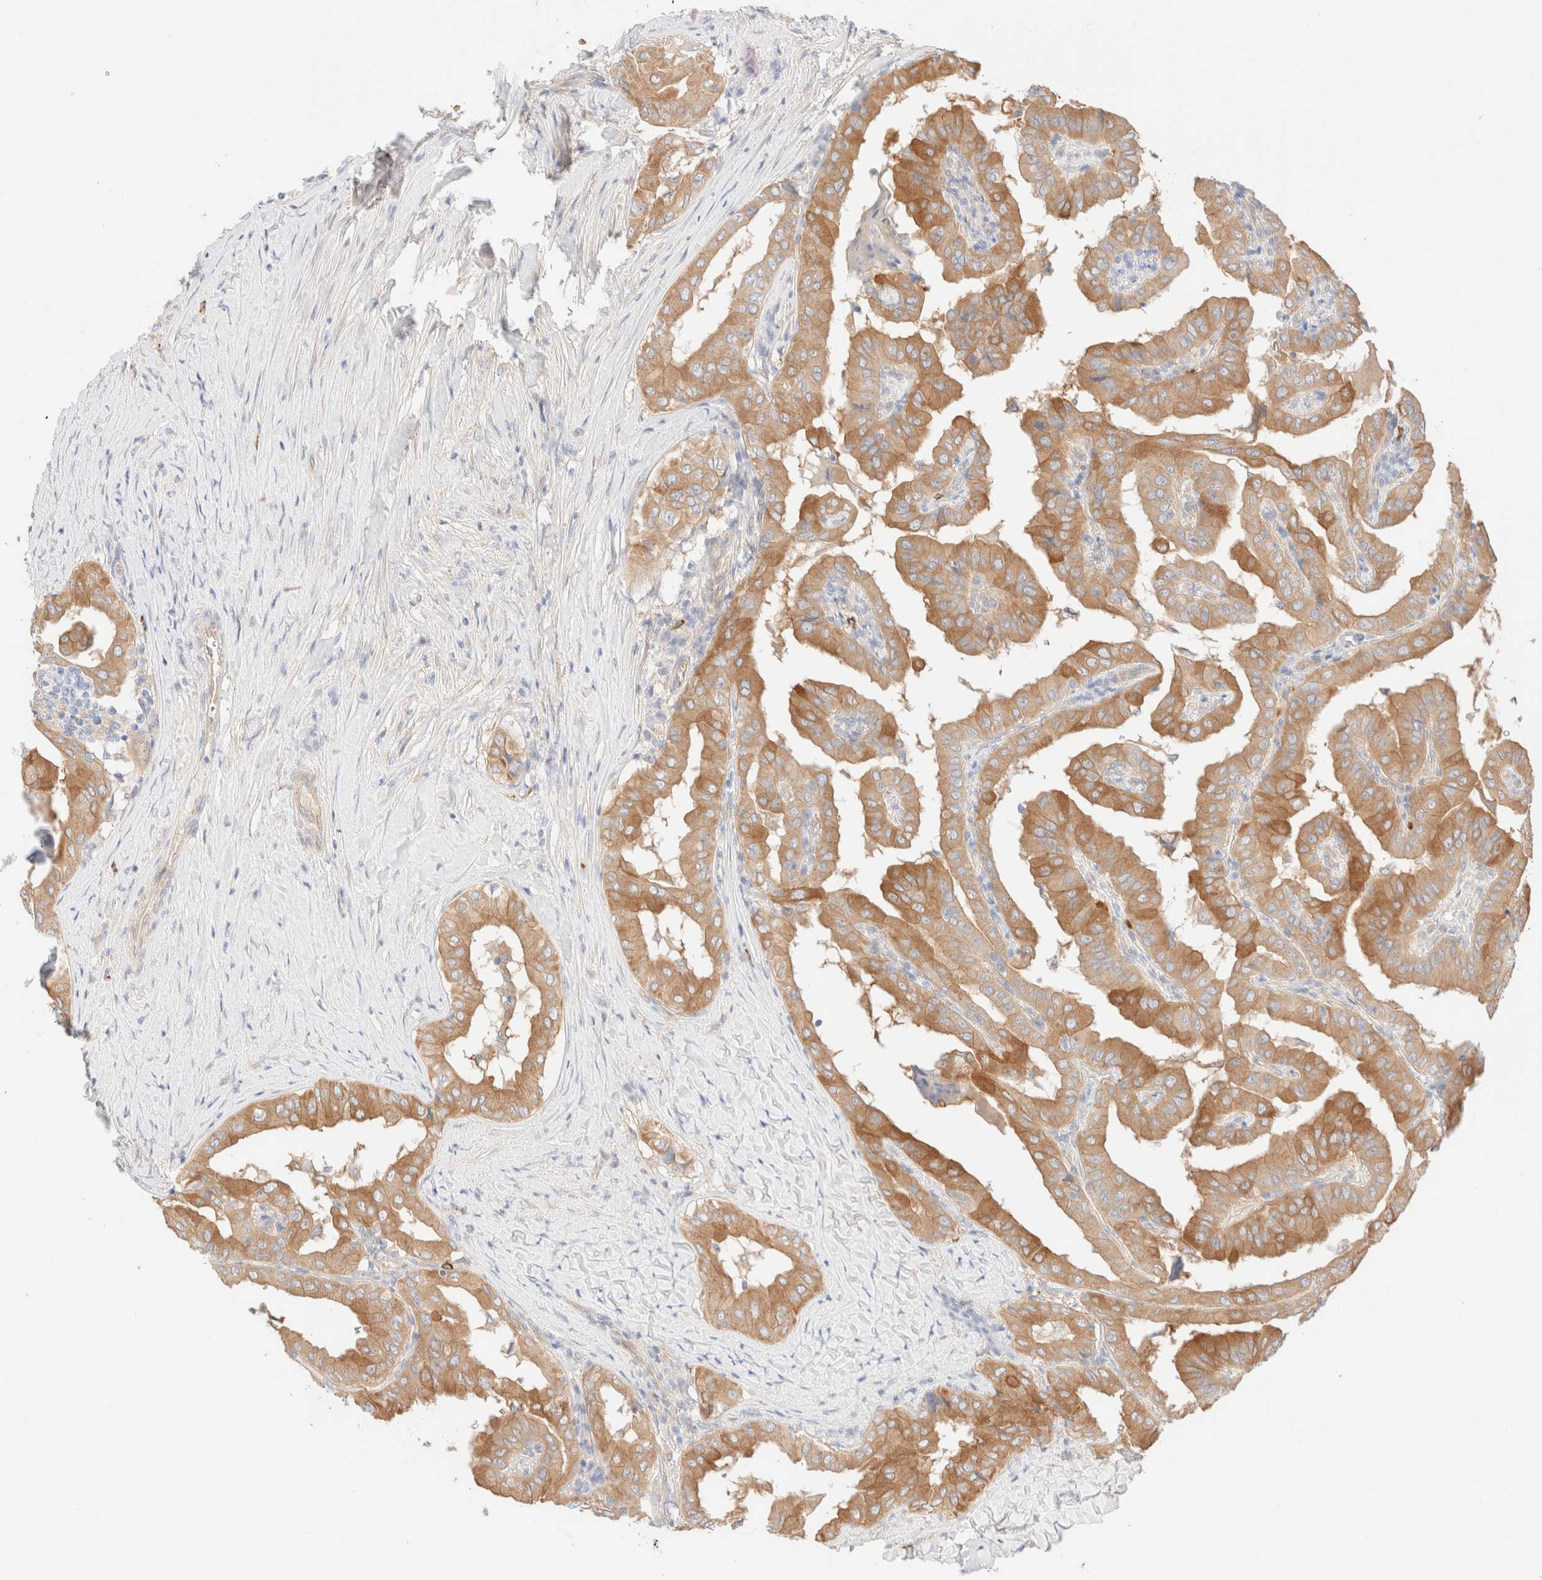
{"staining": {"intensity": "moderate", "quantity": ">75%", "location": "cytoplasmic/membranous"}, "tissue": "thyroid cancer", "cell_type": "Tumor cells", "image_type": "cancer", "snomed": [{"axis": "morphology", "description": "Papillary adenocarcinoma, NOS"}, {"axis": "topography", "description": "Thyroid gland"}], "caption": "Protein staining by immunohistochemistry reveals moderate cytoplasmic/membranous positivity in approximately >75% of tumor cells in papillary adenocarcinoma (thyroid).", "gene": "NIBAN2", "patient": {"sex": "male", "age": 33}}